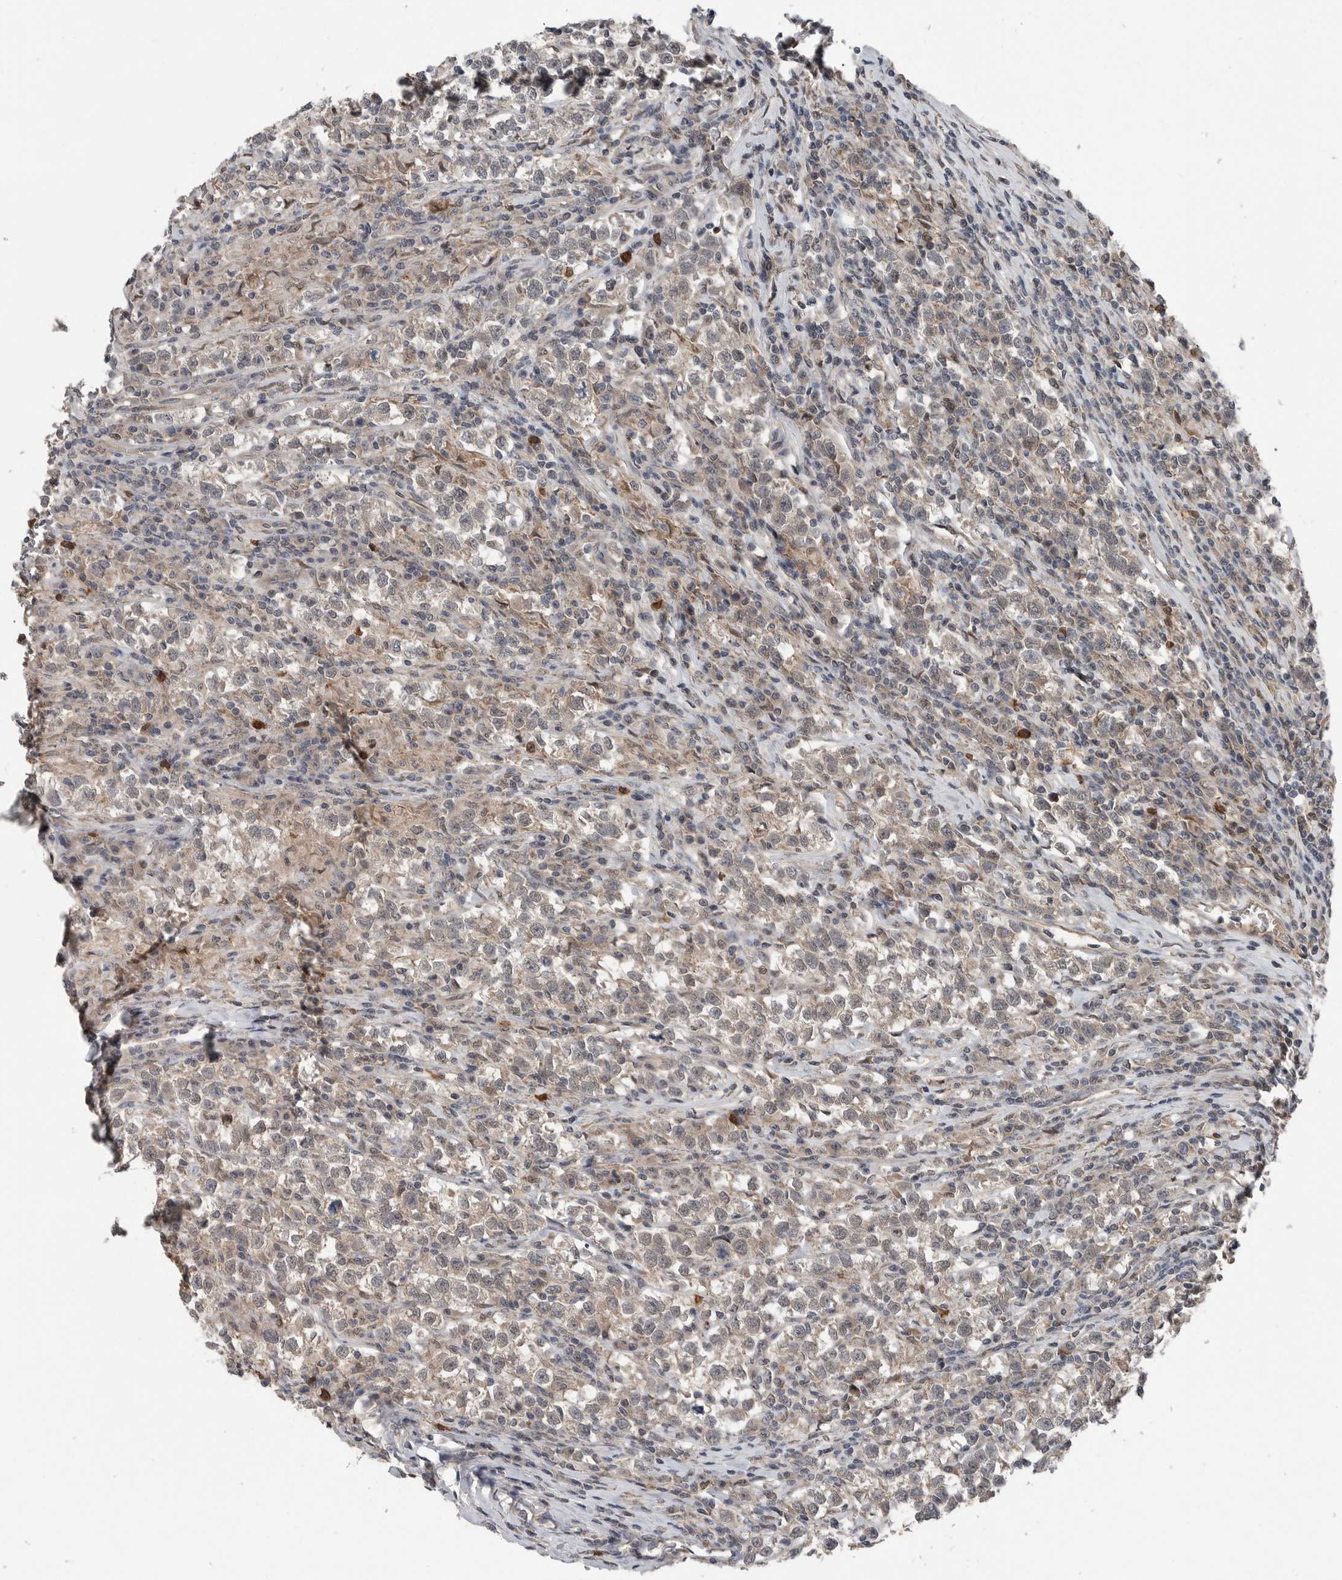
{"staining": {"intensity": "weak", "quantity": ">75%", "location": "cytoplasmic/membranous"}, "tissue": "testis cancer", "cell_type": "Tumor cells", "image_type": "cancer", "snomed": [{"axis": "morphology", "description": "Normal tissue, NOS"}, {"axis": "morphology", "description": "Seminoma, NOS"}, {"axis": "topography", "description": "Testis"}], "caption": "Weak cytoplasmic/membranous staining for a protein is present in approximately >75% of tumor cells of testis cancer using immunohistochemistry.", "gene": "SCP2", "patient": {"sex": "male", "age": 43}}